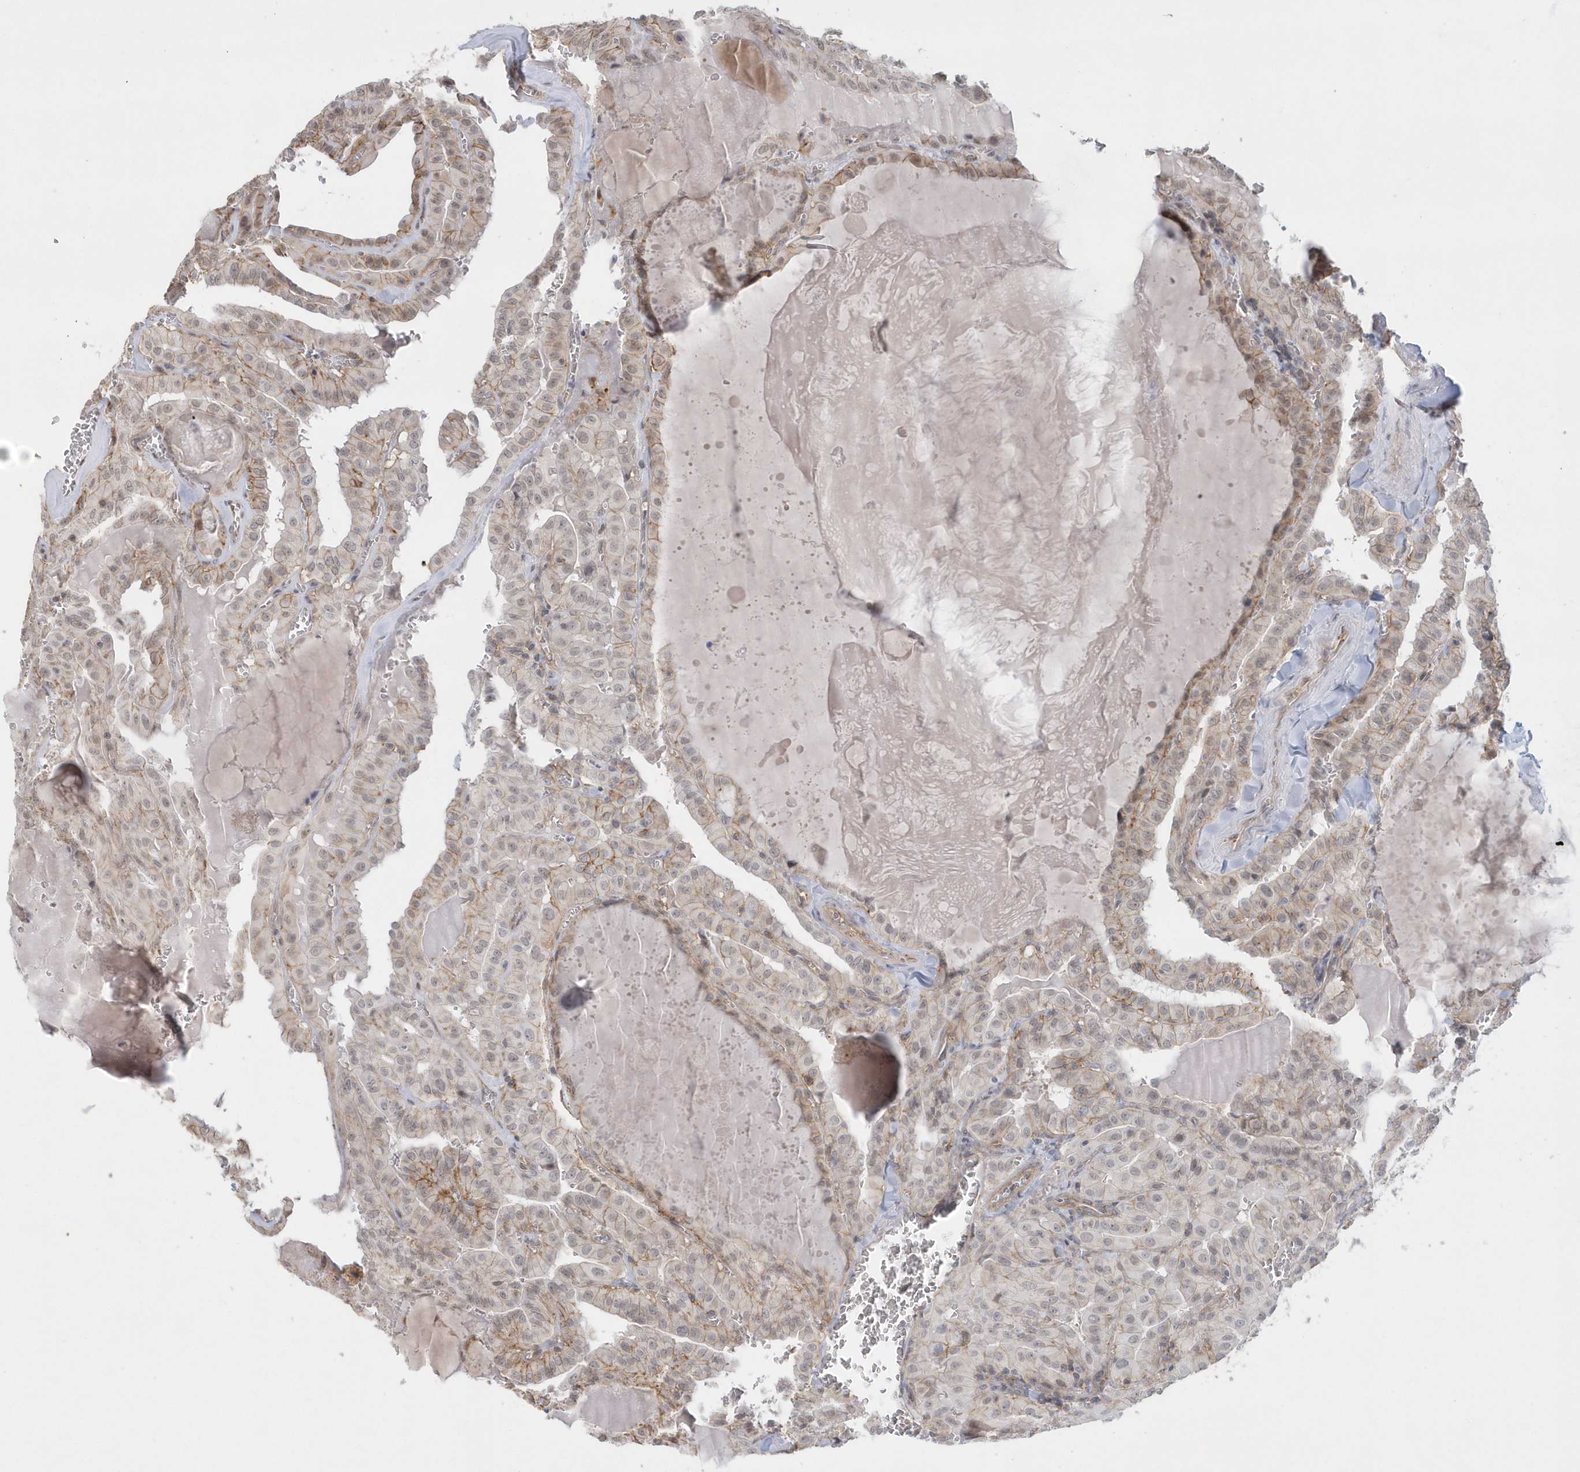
{"staining": {"intensity": "moderate", "quantity": "25%-75%", "location": "cytoplasmic/membranous"}, "tissue": "thyroid cancer", "cell_type": "Tumor cells", "image_type": "cancer", "snomed": [{"axis": "morphology", "description": "Papillary adenocarcinoma, NOS"}, {"axis": "topography", "description": "Thyroid gland"}], "caption": "Immunohistochemistry histopathology image of neoplastic tissue: papillary adenocarcinoma (thyroid) stained using immunohistochemistry (IHC) reveals medium levels of moderate protein expression localized specifically in the cytoplasmic/membranous of tumor cells, appearing as a cytoplasmic/membranous brown color.", "gene": "CRIP3", "patient": {"sex": "male", "age": 52}}